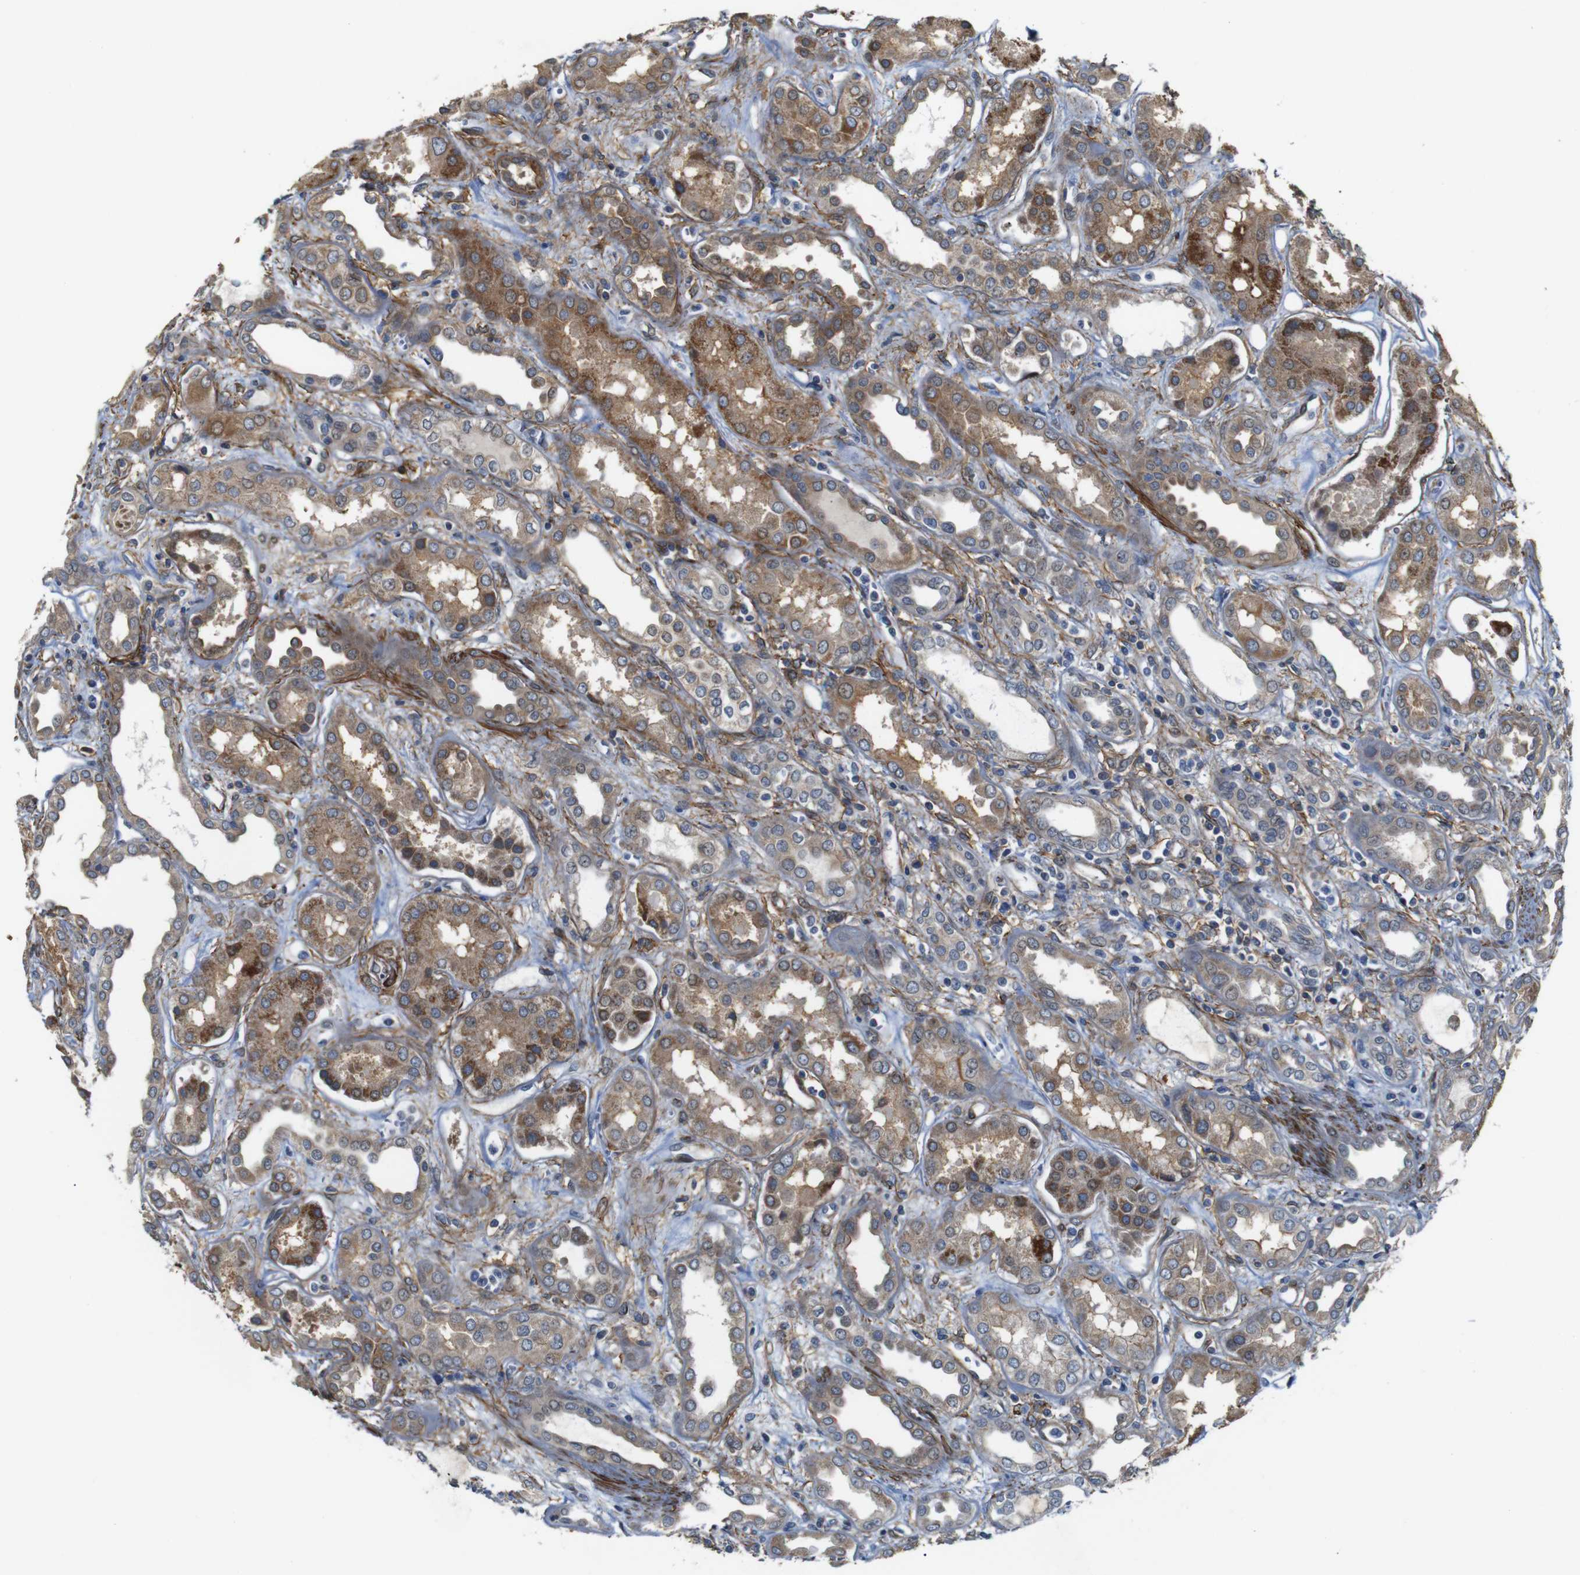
{"staining": {"intensity": "strong", "quantity": "25%-75%", "location": "cytoplasmic/membranous,nuclear"}, "tissue": "kidney", "cell_type": "Cells in glomeruli", "image_type": "normal", "snomed": [{"axis": "morphology", "description": "Normal tissue, NOS"}, {"axis": "topography", "description": "Kidney"}], "caption": "Strong cytoplasmic/membranous,nuclear expression for a protein is present in approximately 25%-75% of cells in glomeruli of normal kidney using immunohistochemistry (IHC).", "gene": "GGT7", "patient": {"sex": "male", "age": 59}}